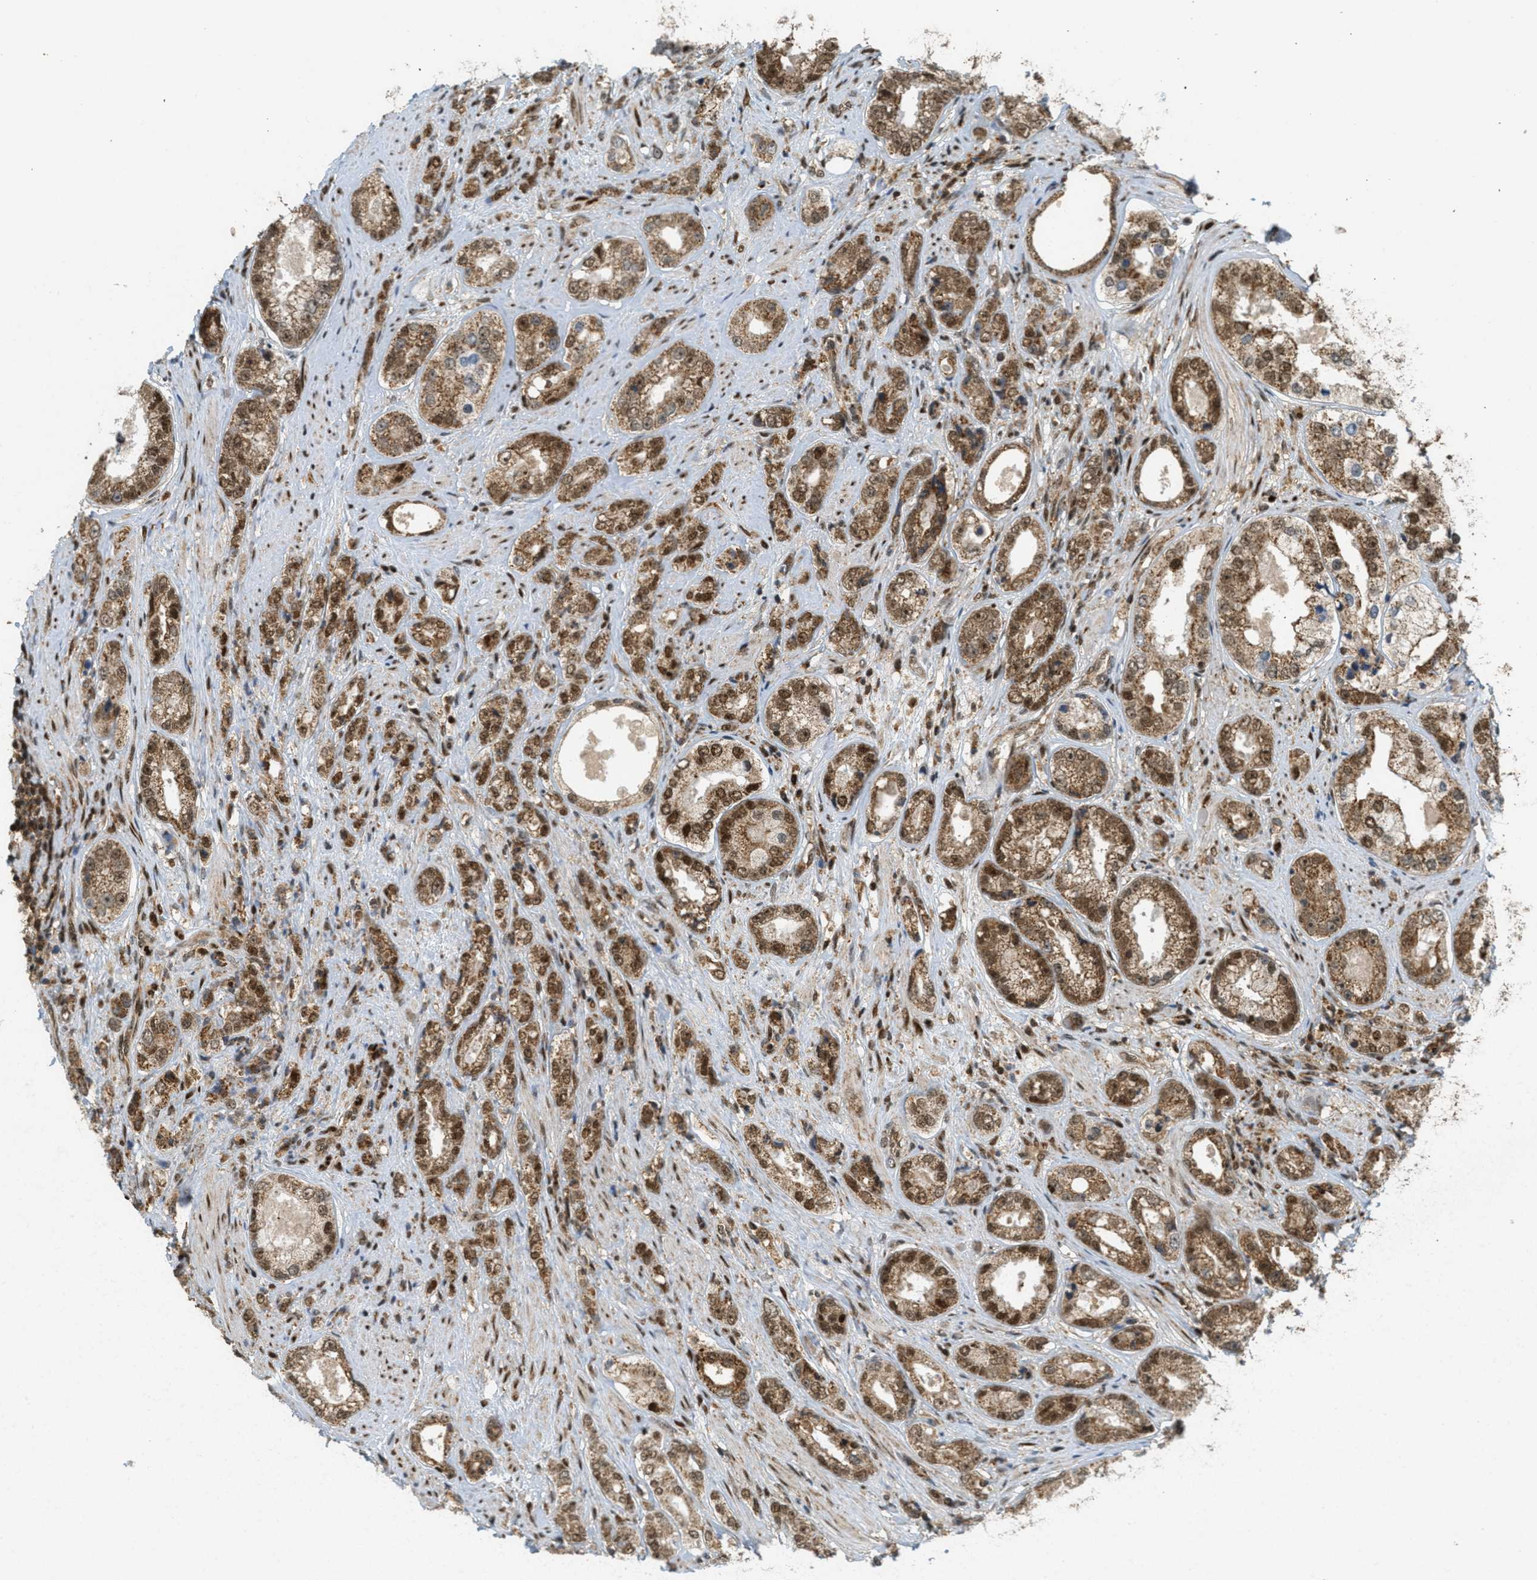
{"staining": {"intensity": "moderate", "quantity": ">75%", "location": "cytoplasmic/membranous,nuclear"}, "tissue": "prostate cancer", "cell_type": "Tumor cells", "image_type": "cancer", "snomed": [{"axis": "morphology", "description": "Adenocarcinoma, High grade"}, {"axis": "topography", "description": "Prostate"}], "caption": "A brown stain shows moderate cytoplasmic/membranous and nuclear staining of a protein in human prostate cancer tumor cells.", "gene": "TLK1", "patient": {"sex": "male", "age": 61}}